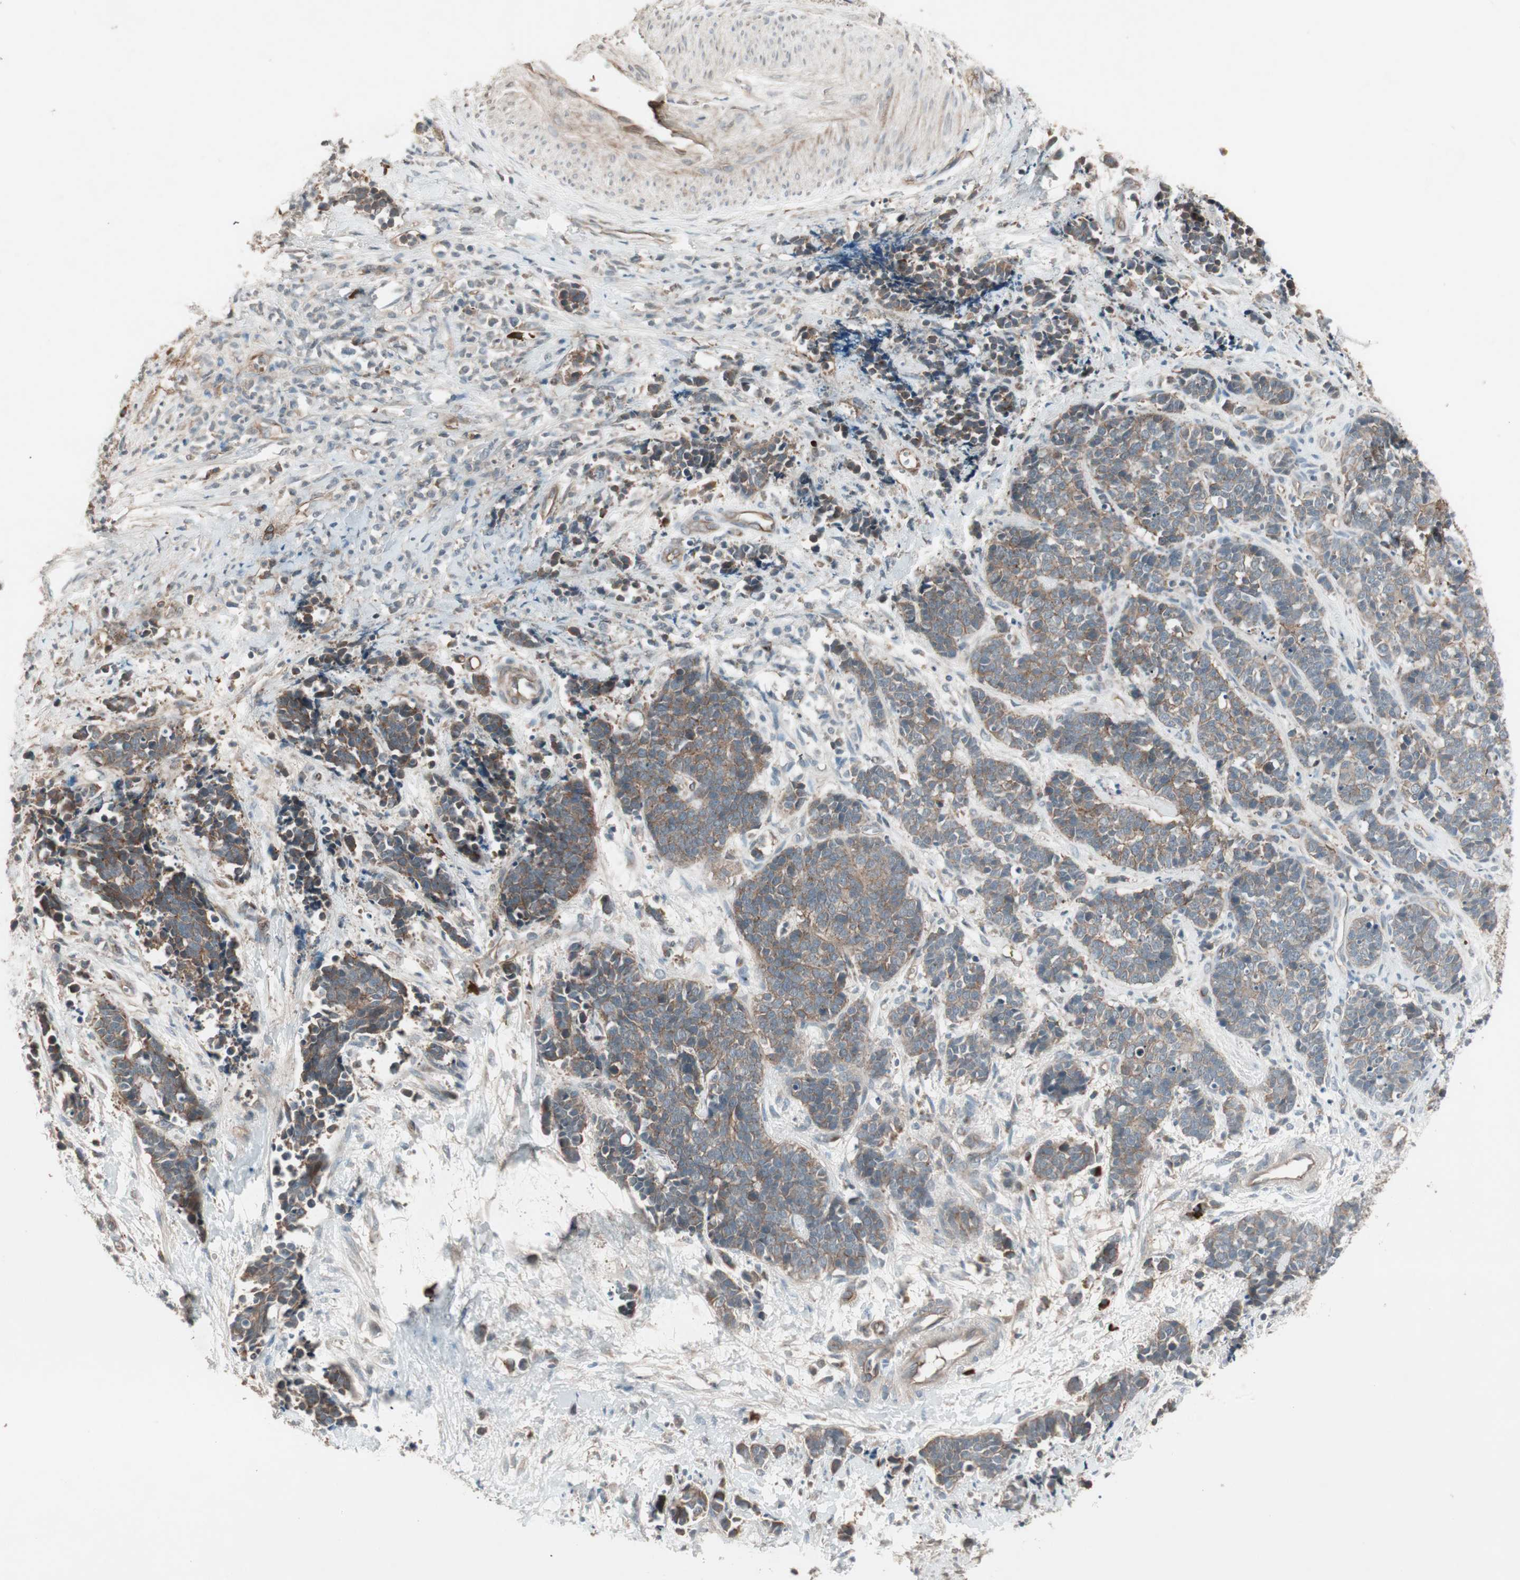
{"staining": {"intensity": "moderate", "quantity": "25%-75%", "location": "cytoplasmic/membranous"}, "tissue": "cervical cancer", "cell_type": "Tumor cells", "image_type": "cancer", "snomed": [{"axis": "morphology", "description": "Squamous cell carcinoma, NOS"}, {"axis": "topography", "description": "Cervix"}], "caption": "This is an image of immunohistochemistry staining of cervical squamous cell carcinoma, which shows moderate positivity in the cytoplasmic/membranous of tumor cells.", "gene": "TFPI", "patient": {"sex": "female", "age": 35}}